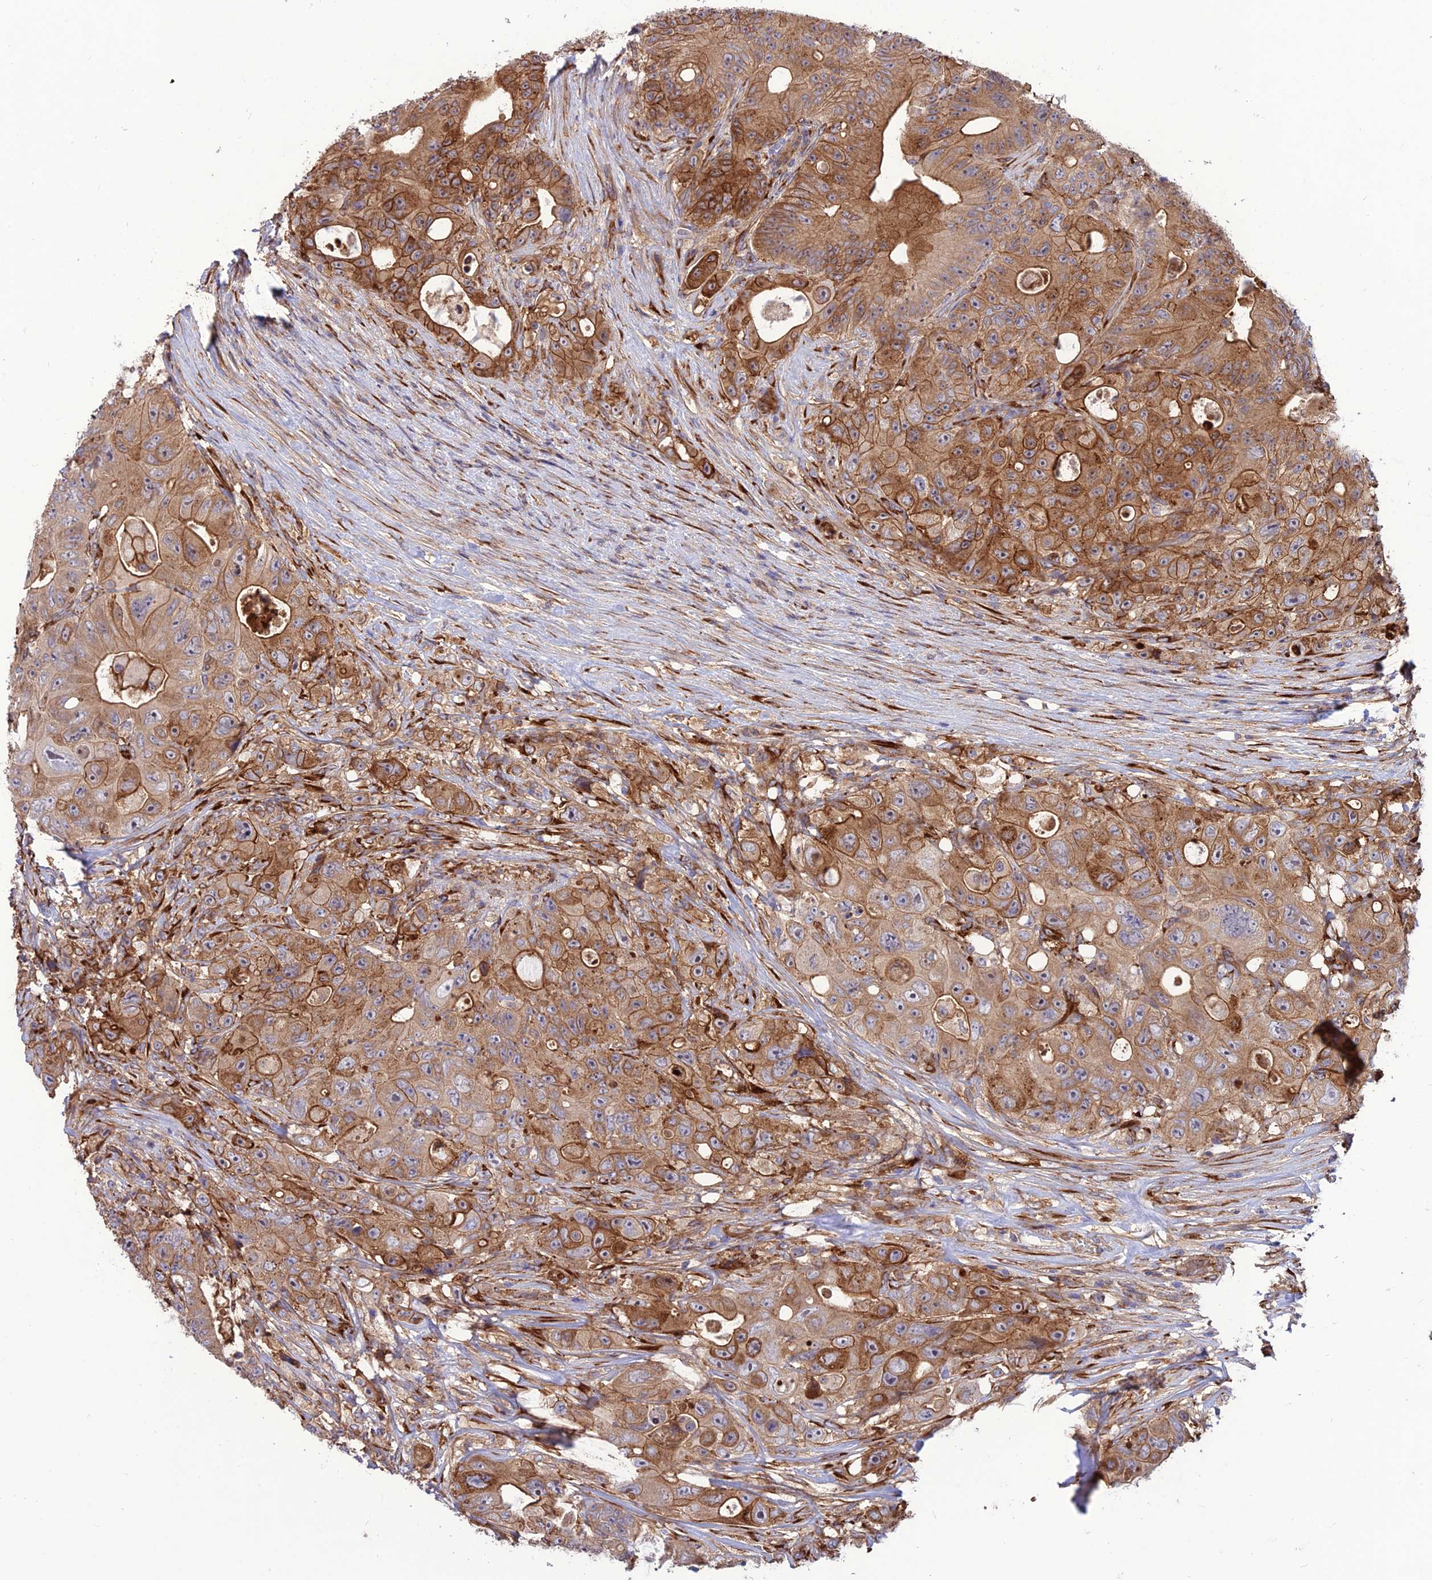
{"staining": {"intensity": "moderate", "quantity": ">75%", "location": "cytoplasmic/membranous"}, "tissue": "colorectal cancer", "cell_type": "Tumor cells", "image_type": "cancer", "snomed": [{"axis": "morphology", "description": "Adenocarcinoma, NOS"}, {"axis": "topography", "description": "Colon"}], "caption": "Tumor cells display moderate cytoplasmic/membranous expression in about >75% of cells in colorectal cancer.", "gene": "CRTAP", "patient": {"sex": "female", "age": 46}}